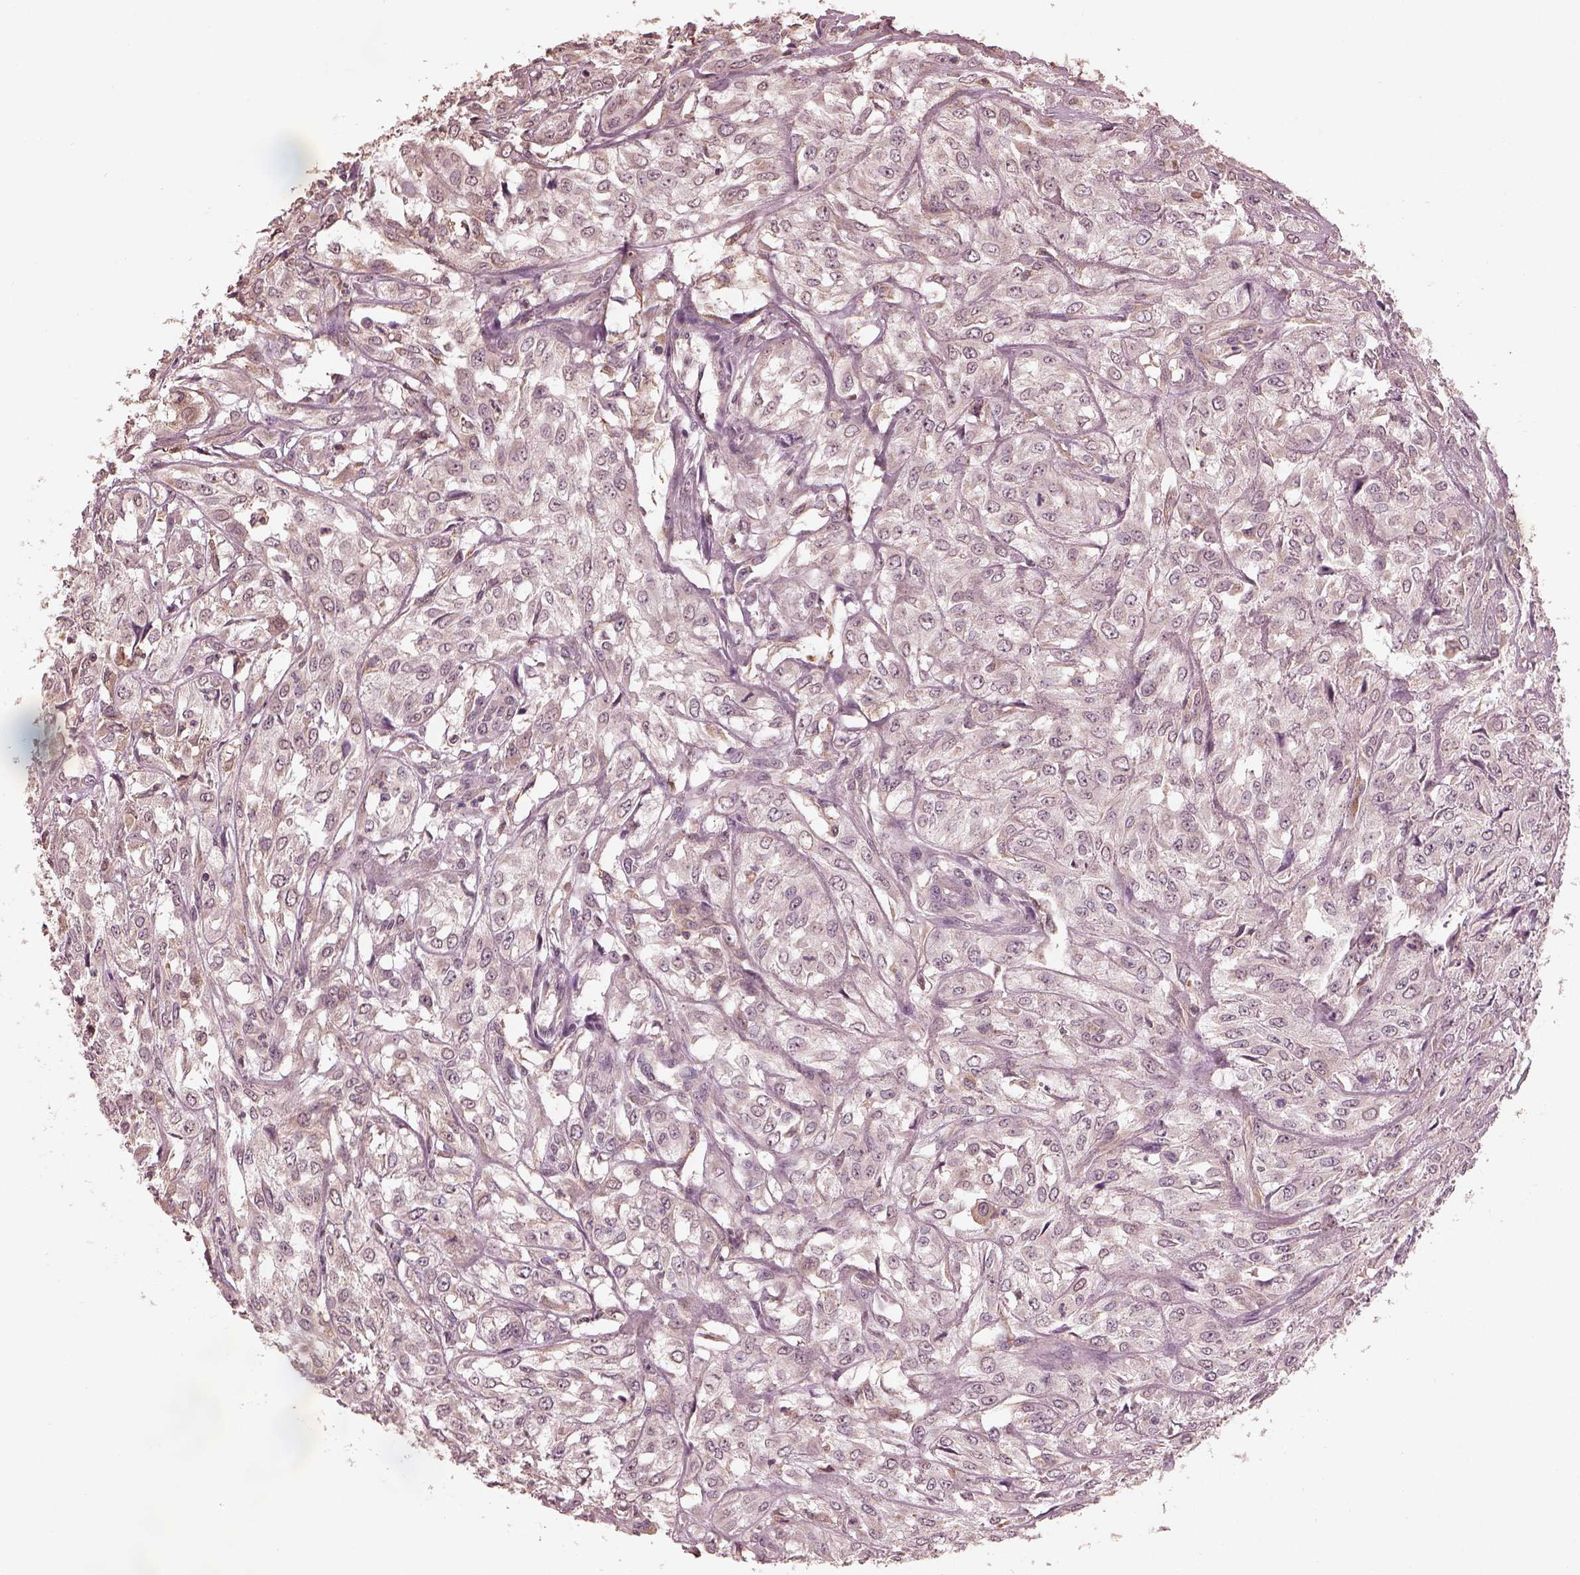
{"staining": {"intensity": "negative", "quantity": "none", "location": "none"}, "tissue": "urothelial cancer", "cell_type": "Tumor cells", "image_type": "cancer", "snomed": [{"axis": "morphology", "description": "Urothelial carcinoma, High grade"}, {"axis": "topography", "description": "Urinary bladder"}], "caption": "IHC of human urothelial cancer exhibits no positivity in tumor cells.", "gene": "CALR3", "patient": {"sex": "male", "age": 67}}